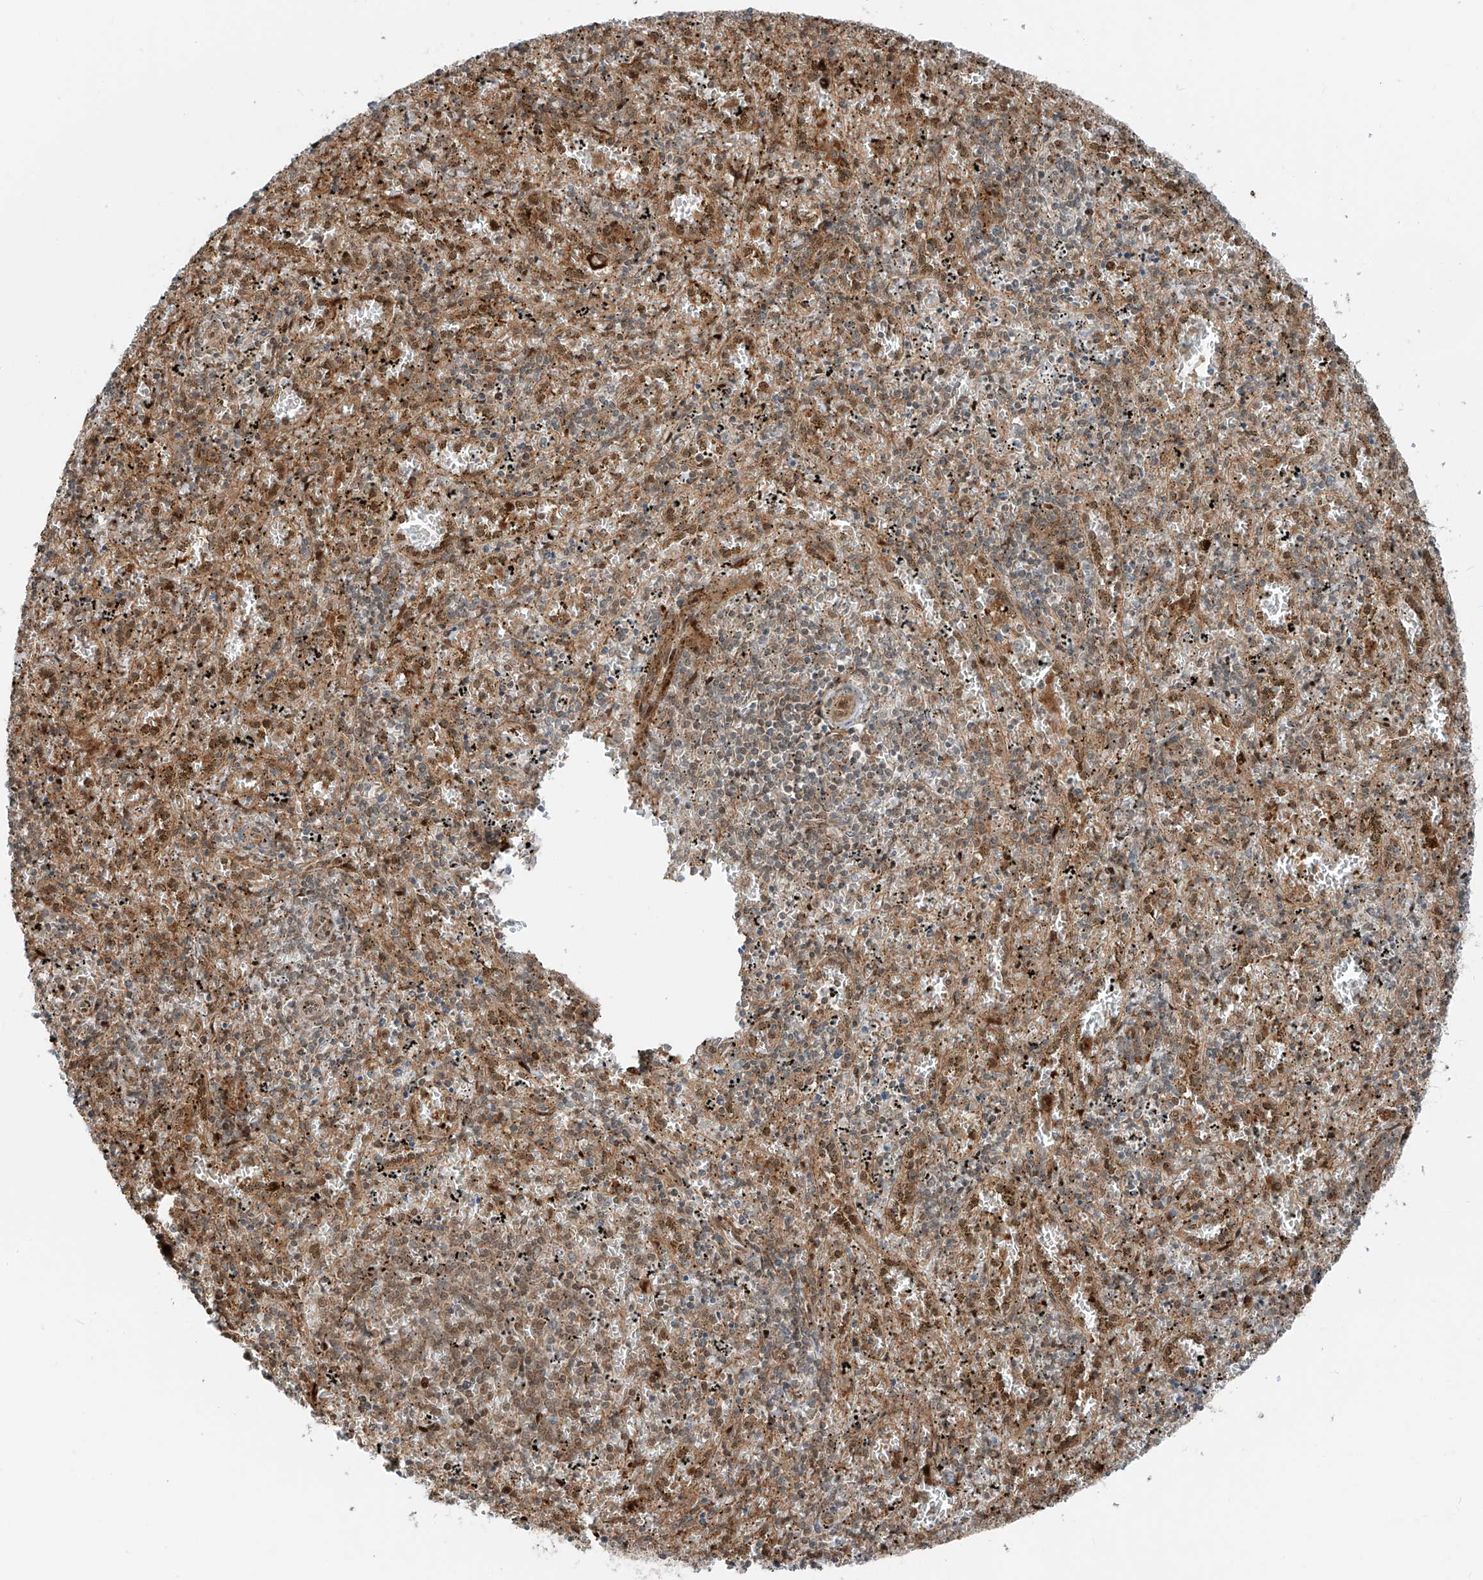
{"staining": {"intensity": "moderate", "quantity": "25%-75%", "location": "cytoplasmic/membranous"}, "tissue": "spleen", "cell_type": "Cells in red pulp", "image_type": "normal", "snomed": [{"axis": "morphology", "description": "Normal tissue, NOS"}, {"axis": "topography", "description": "Spleen"}], "caption": "A photomicrograph of human spleen stained for a protein displays moderate cytoplasmic/membranous brown staining in cells in red pulp. Ihc stains the protein of interest in brown and the nuclei are stained blue.", "gene": "USP48", "patient": {"sex": "male", "age": 11}}